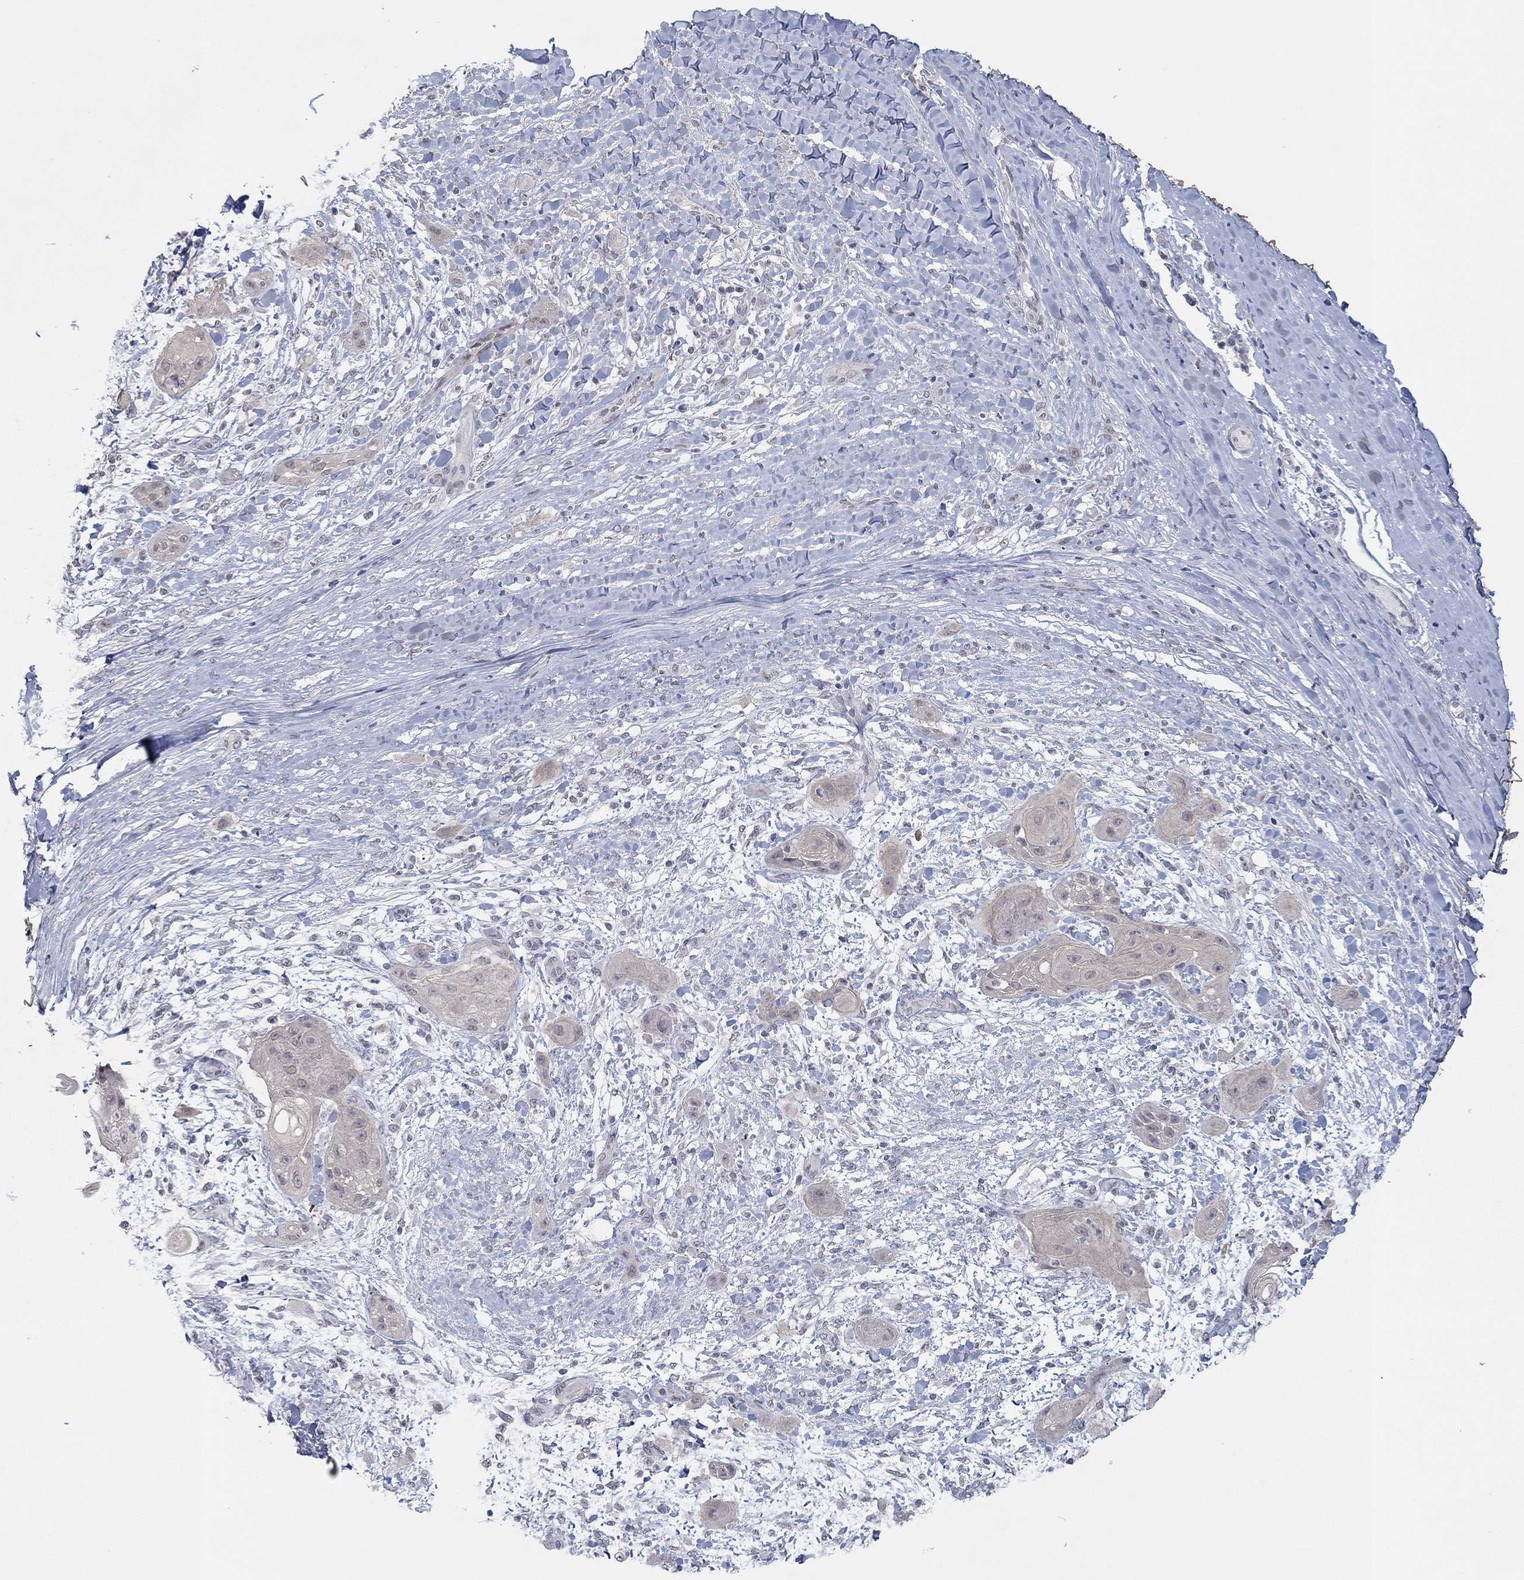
{"staining": {"intensity": "weak", "quantity": "25%-75%", "location": "cytoplasmic/membranous"}, "tissue": "skin cancer", "cell_type": "Tumor cells", "image_type": "cancer", "snomed": [{"axis": "morphology", "description": "Squamous cell carcinoma, NOS"}, {"axis": "topography", "description": "Skin"}], "caption": "Immunohistochemical staining of squamous cell carcinoma (skin) shows low levels of weak cytoplasmic/membranous expression in about 25%-75% of tumor cells.", "gene": "SLC22A2", "patient": {"sex": "male", "age": 62}}